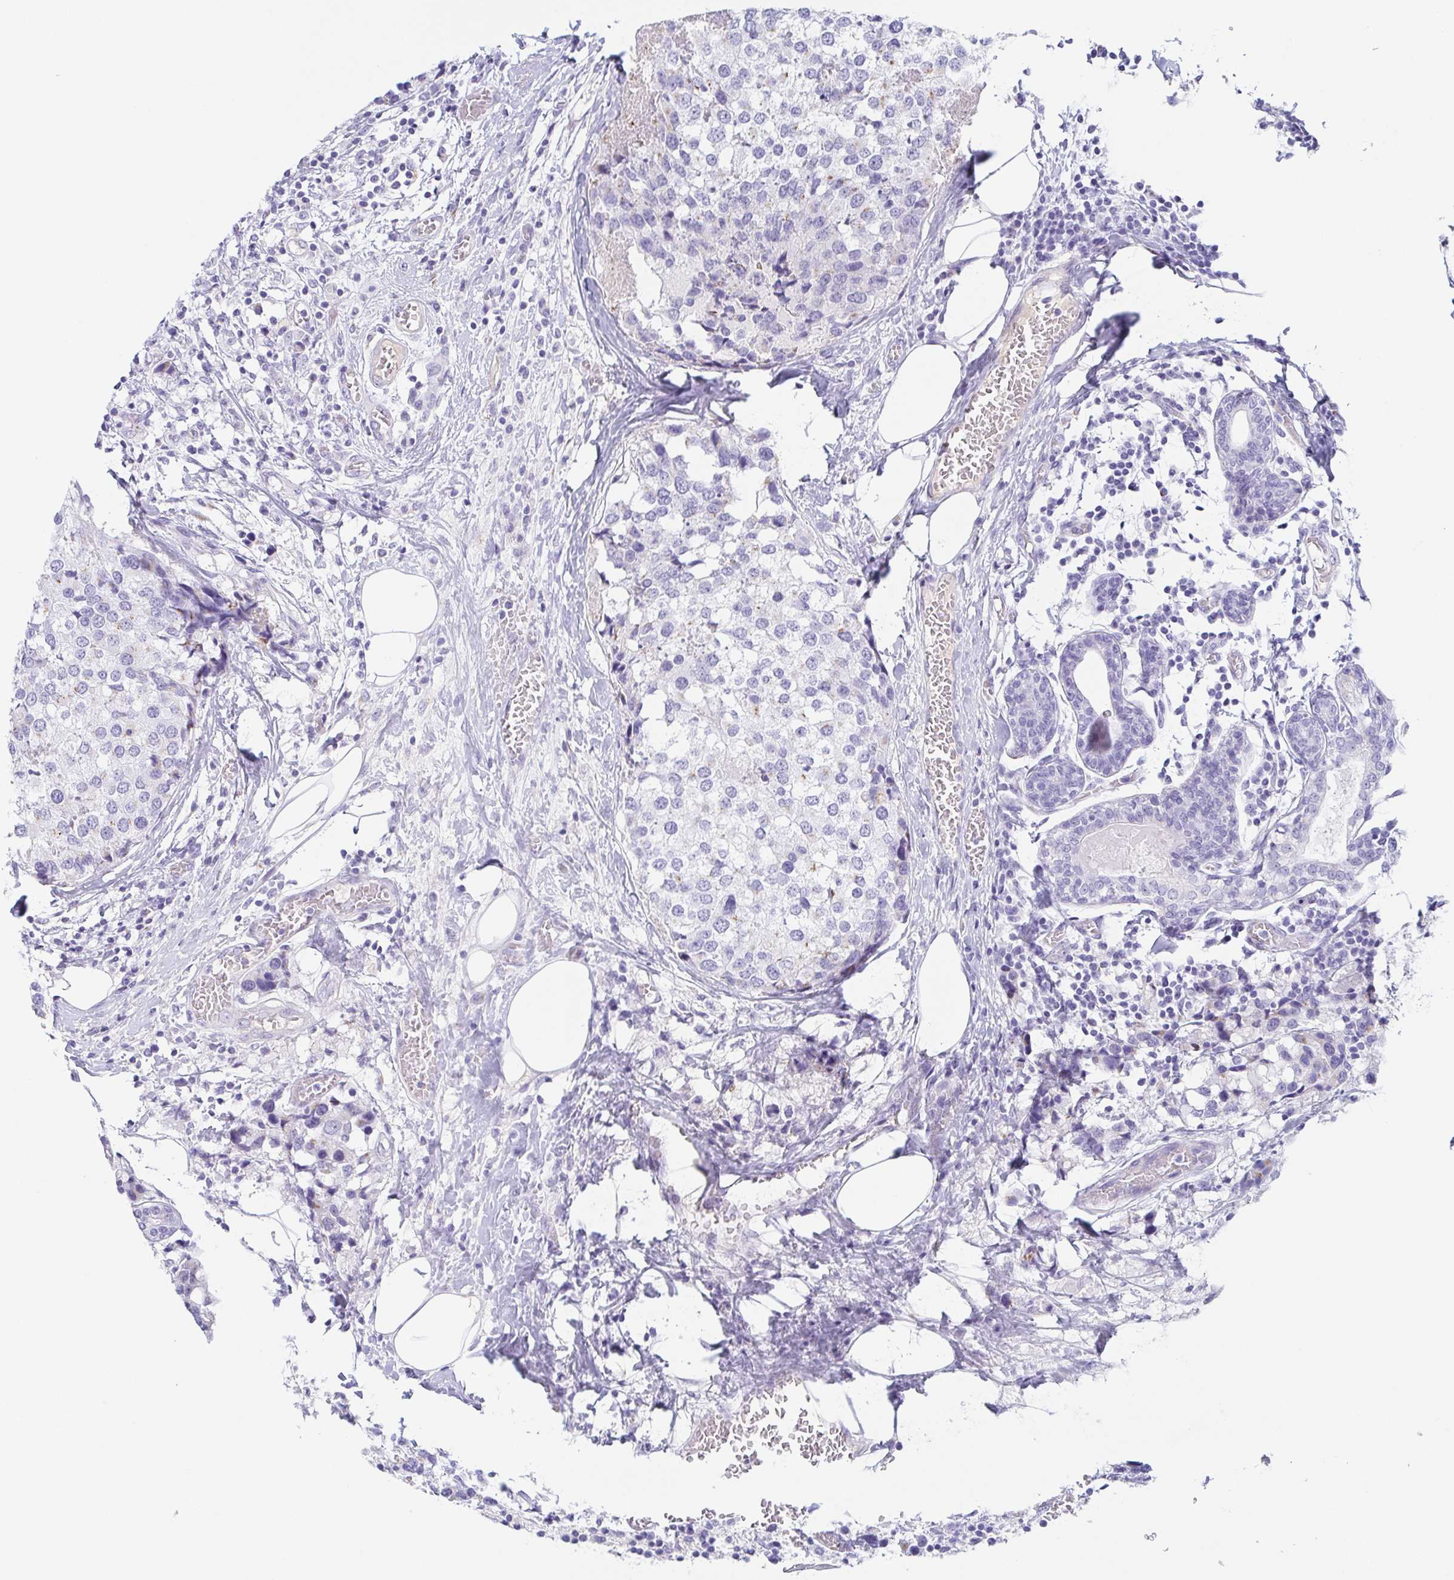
{"staining": {"intensity": "negative", "quantity": "none", "location": "none"}, "tissue": "breast cancer", "cell_type": "Tumor cells", "image_type": "cancer", "snomed": [{"axis": "morphology", "description": "Lobular carcinoma"}, {"axis": "topography", "description": "Breast"}], "caption": "This is an immunohistochemistry photomicrograph of human breast lobular carcinoma. There is no expression in tumor cells.", "gene": "LDLRAD1", "patient": {"sex": "female", "age": 59}}